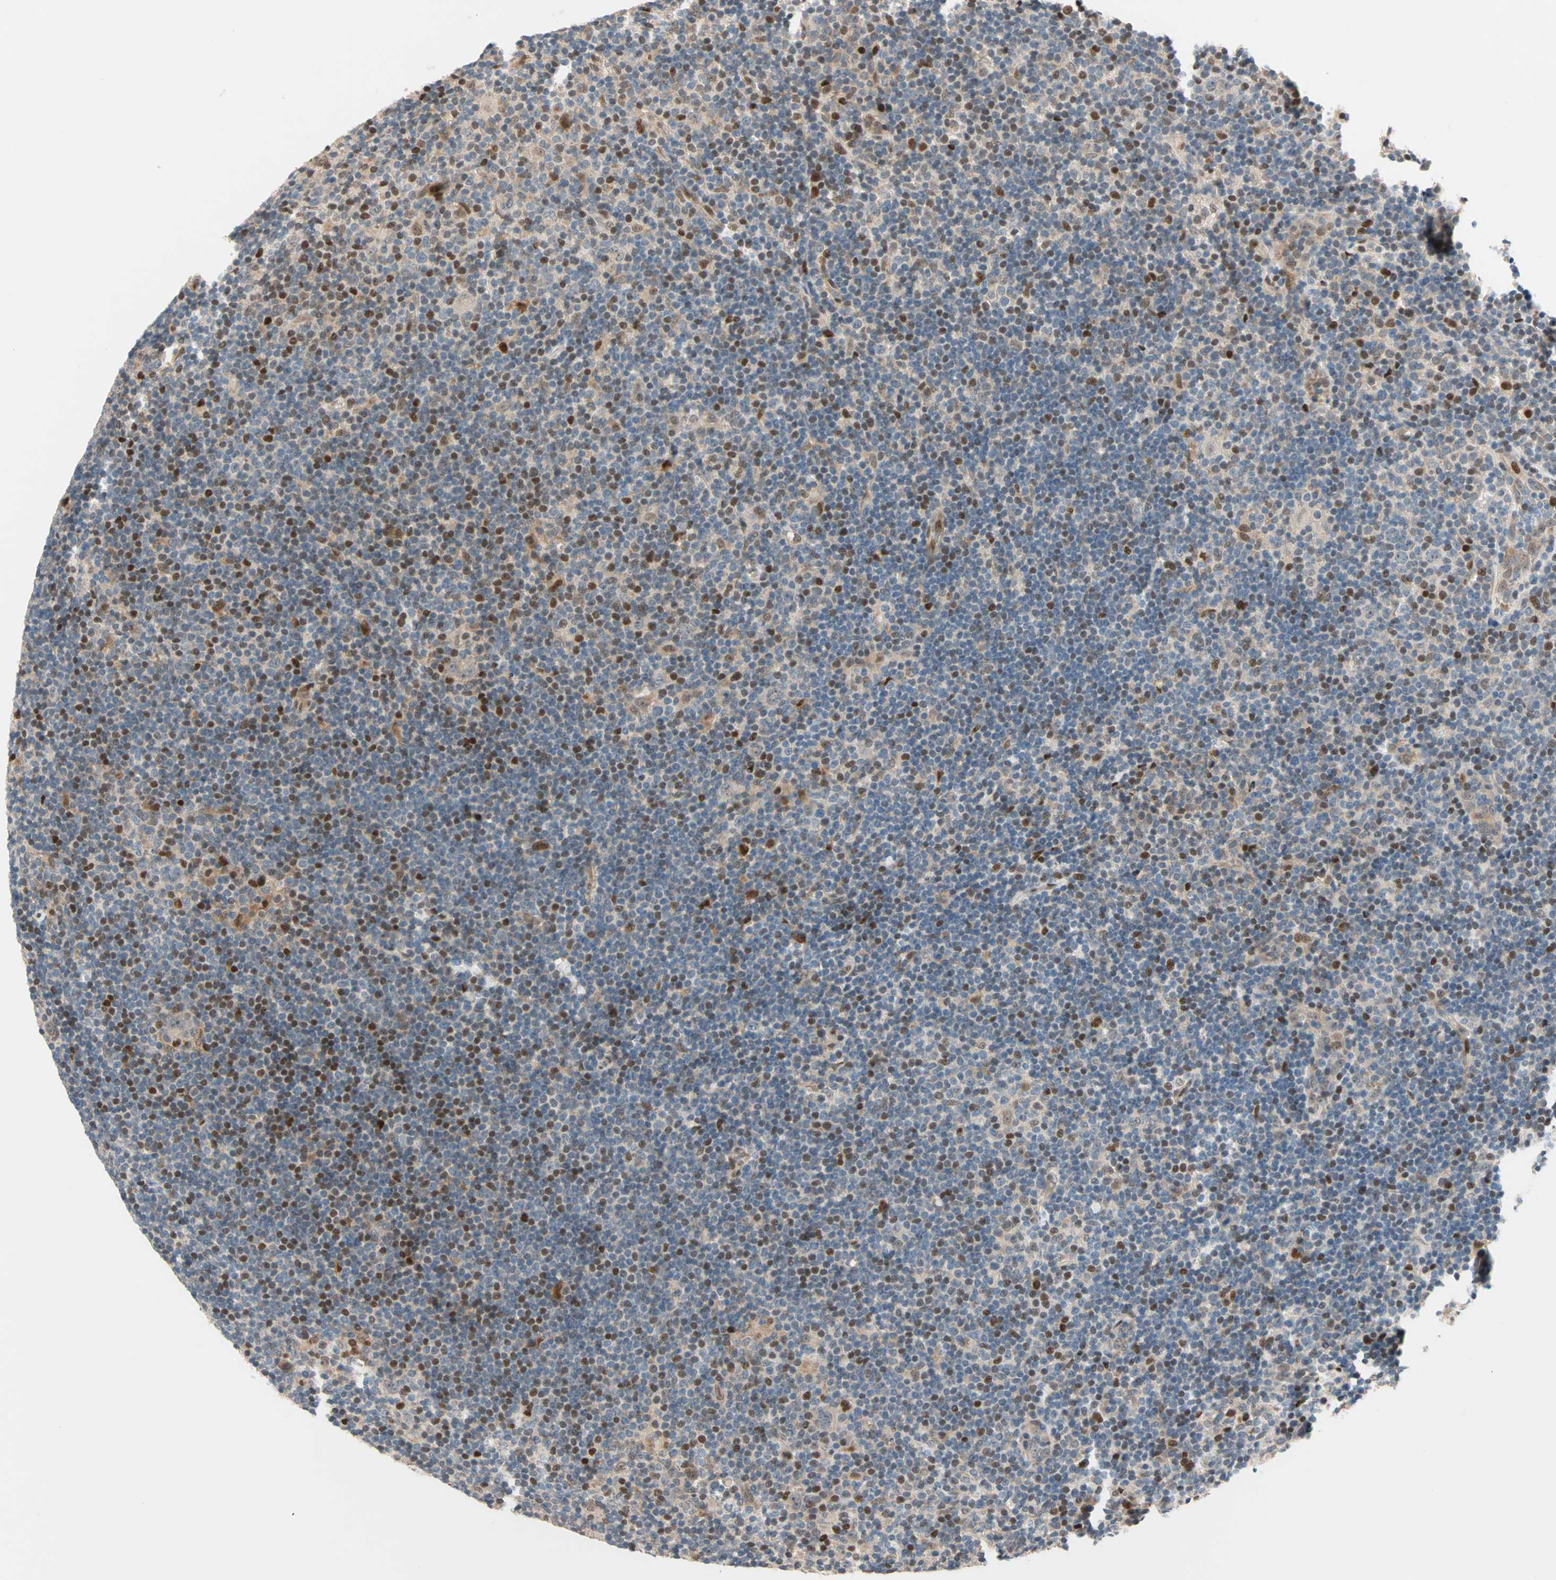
{"staining": {"intensity": "weak", "quantity": ">75%", "location": "cytoplasmic/membranous"}, "tissue": "lymphoma", "cell_type": "Tumor cells", "image_type": "cancer", "snomed": [{"axis": "morphology", "description": "Hodgkin's disease, NOS"}, {"axis": "topography", "description": "Lymph node"}], "caption": "Hodgkin's disease tissue reveals weak cytoplasmic/membranous positivity in approximately >75% of tumor cells", "gene": "HECW1", "patient": {"sex": "female", "age": 57}}